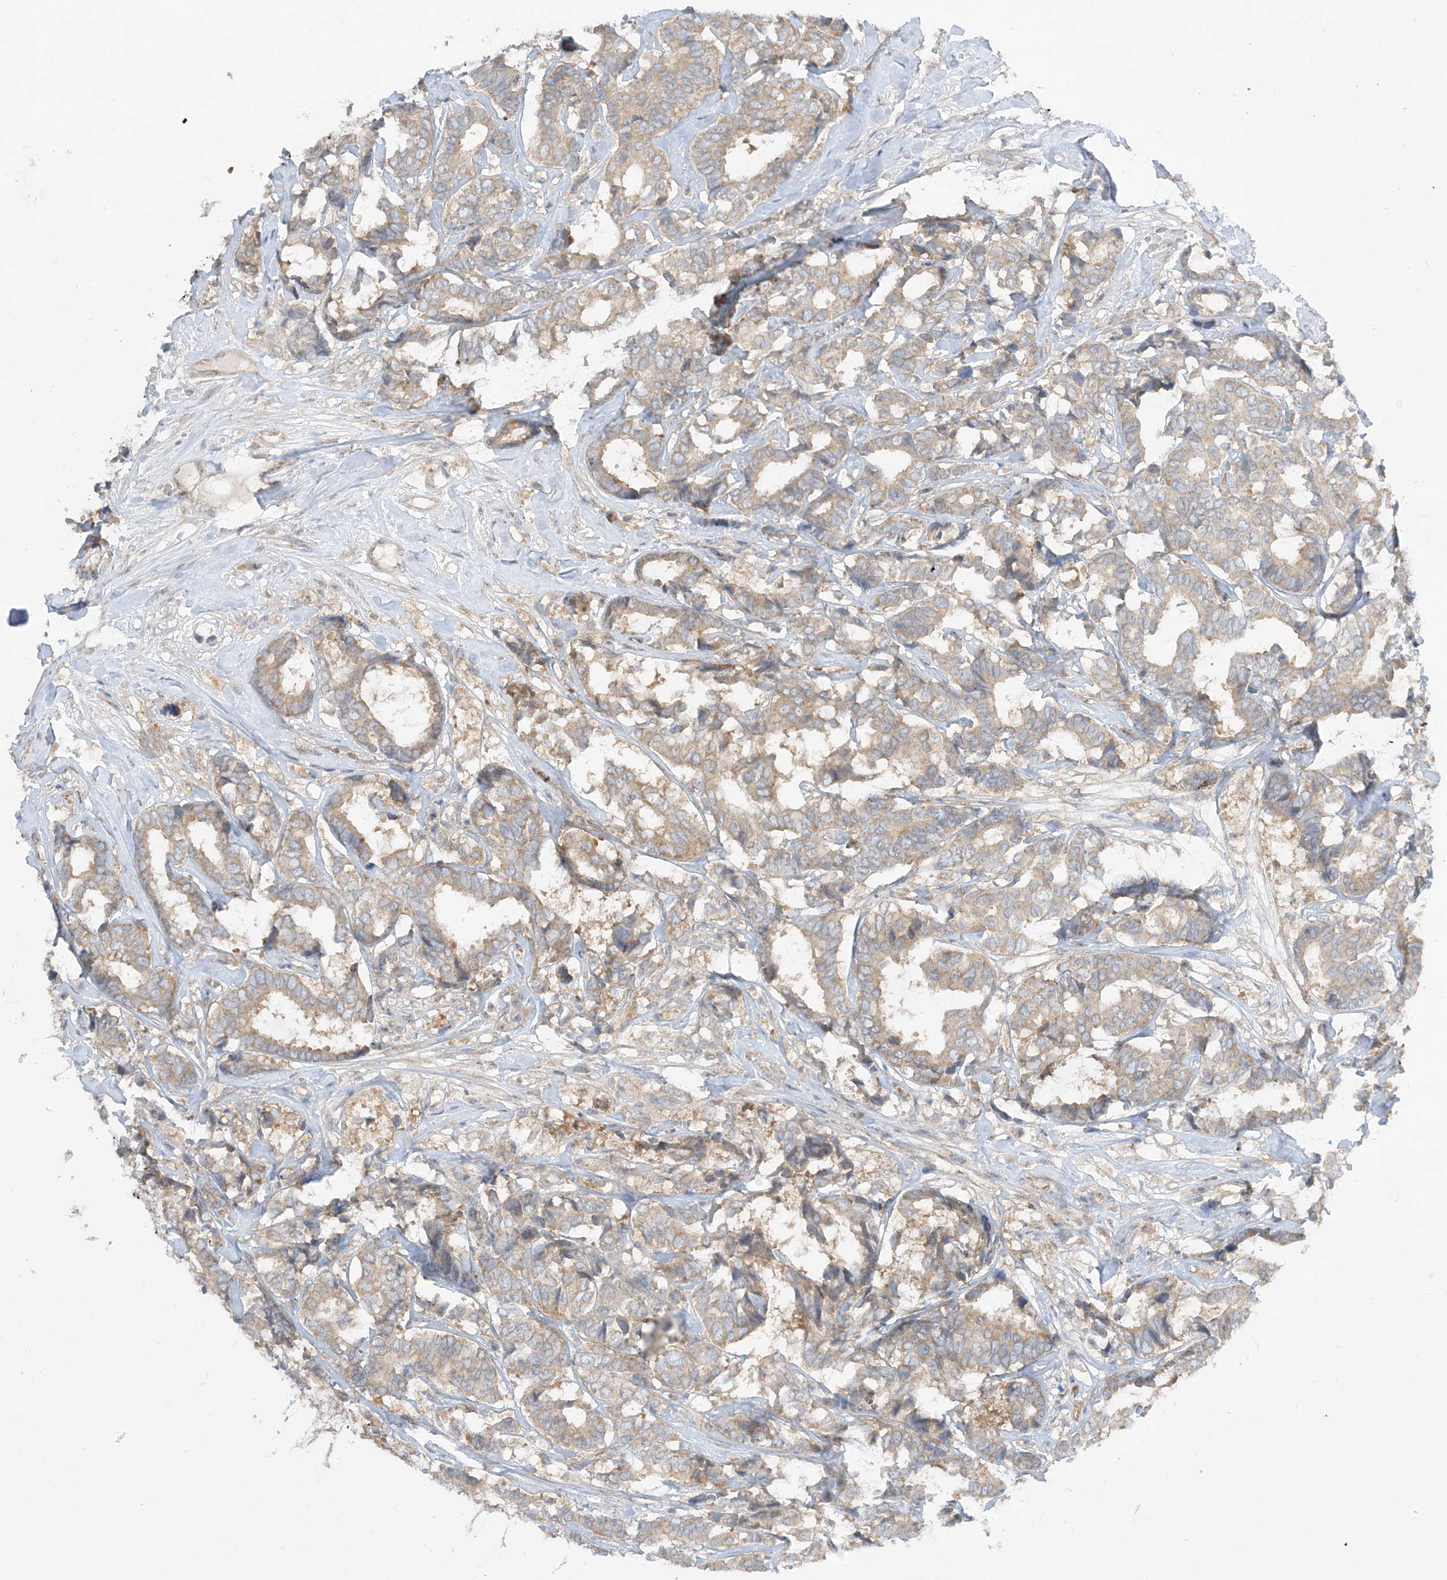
{"staining": {"intensity": "weak", "quantity": ">75%", "location": "cytoplasmic/membranous"}, "tissue": "breast cancer", "cell_type": "Tumor cells", "image_type": "cancer", "snomed": [{"axis": "morphology", "description": "Duct carcinoma"}, {"axis": "topography", "description": "Breast"}], "caption": "A high-resolution photomicrograph shows IHC staining of breast infiltrating ductal carcinoma, which reveals weak cytoplasmic/membranous staining in about >75% of tumor cells.", "gene": "RPP40", "patient": {"sex": "female", "age": 87}}